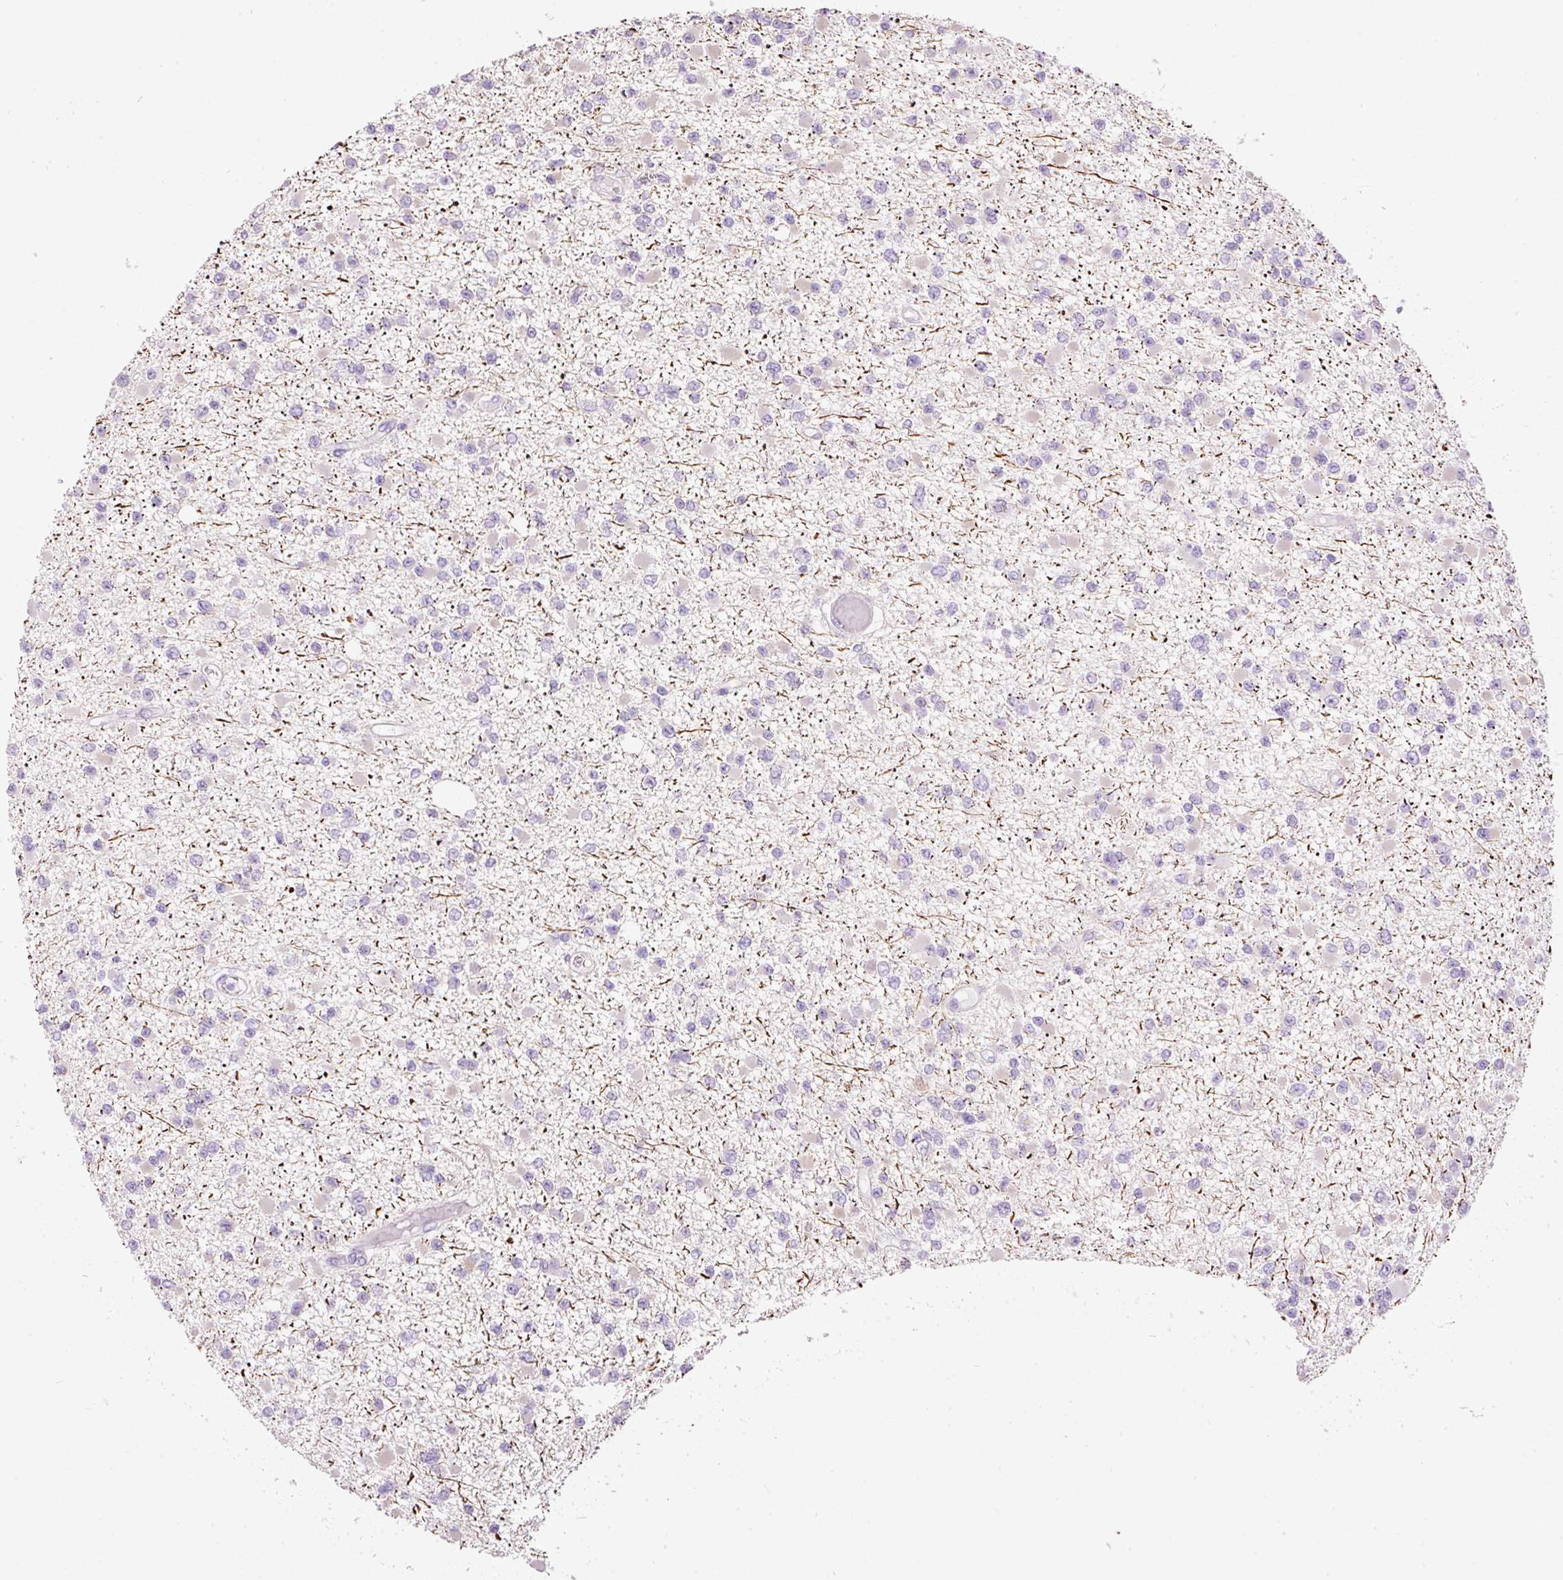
{"staining": {"intensity": "negative", "quantity": "none", "location": "none"}, "tissue": "glioma", "cell_type": "Tumor cells", "image_type": "cancer", "snomed": [{"axis": "morphology", "description": "Glioma, malignant, Low grade"}, {"axis": "topography", "description": "Brain"}], "caption": "Malignant glioma (low-grade) was stained to show a protein in brown. There is no significant staining in tumor cells. (Brightfield microscopy of DAB immunohistochemistry (IHC) at high magnification).", "gene": "DOK6", "patient": {"sex": "female", "age": 22}}